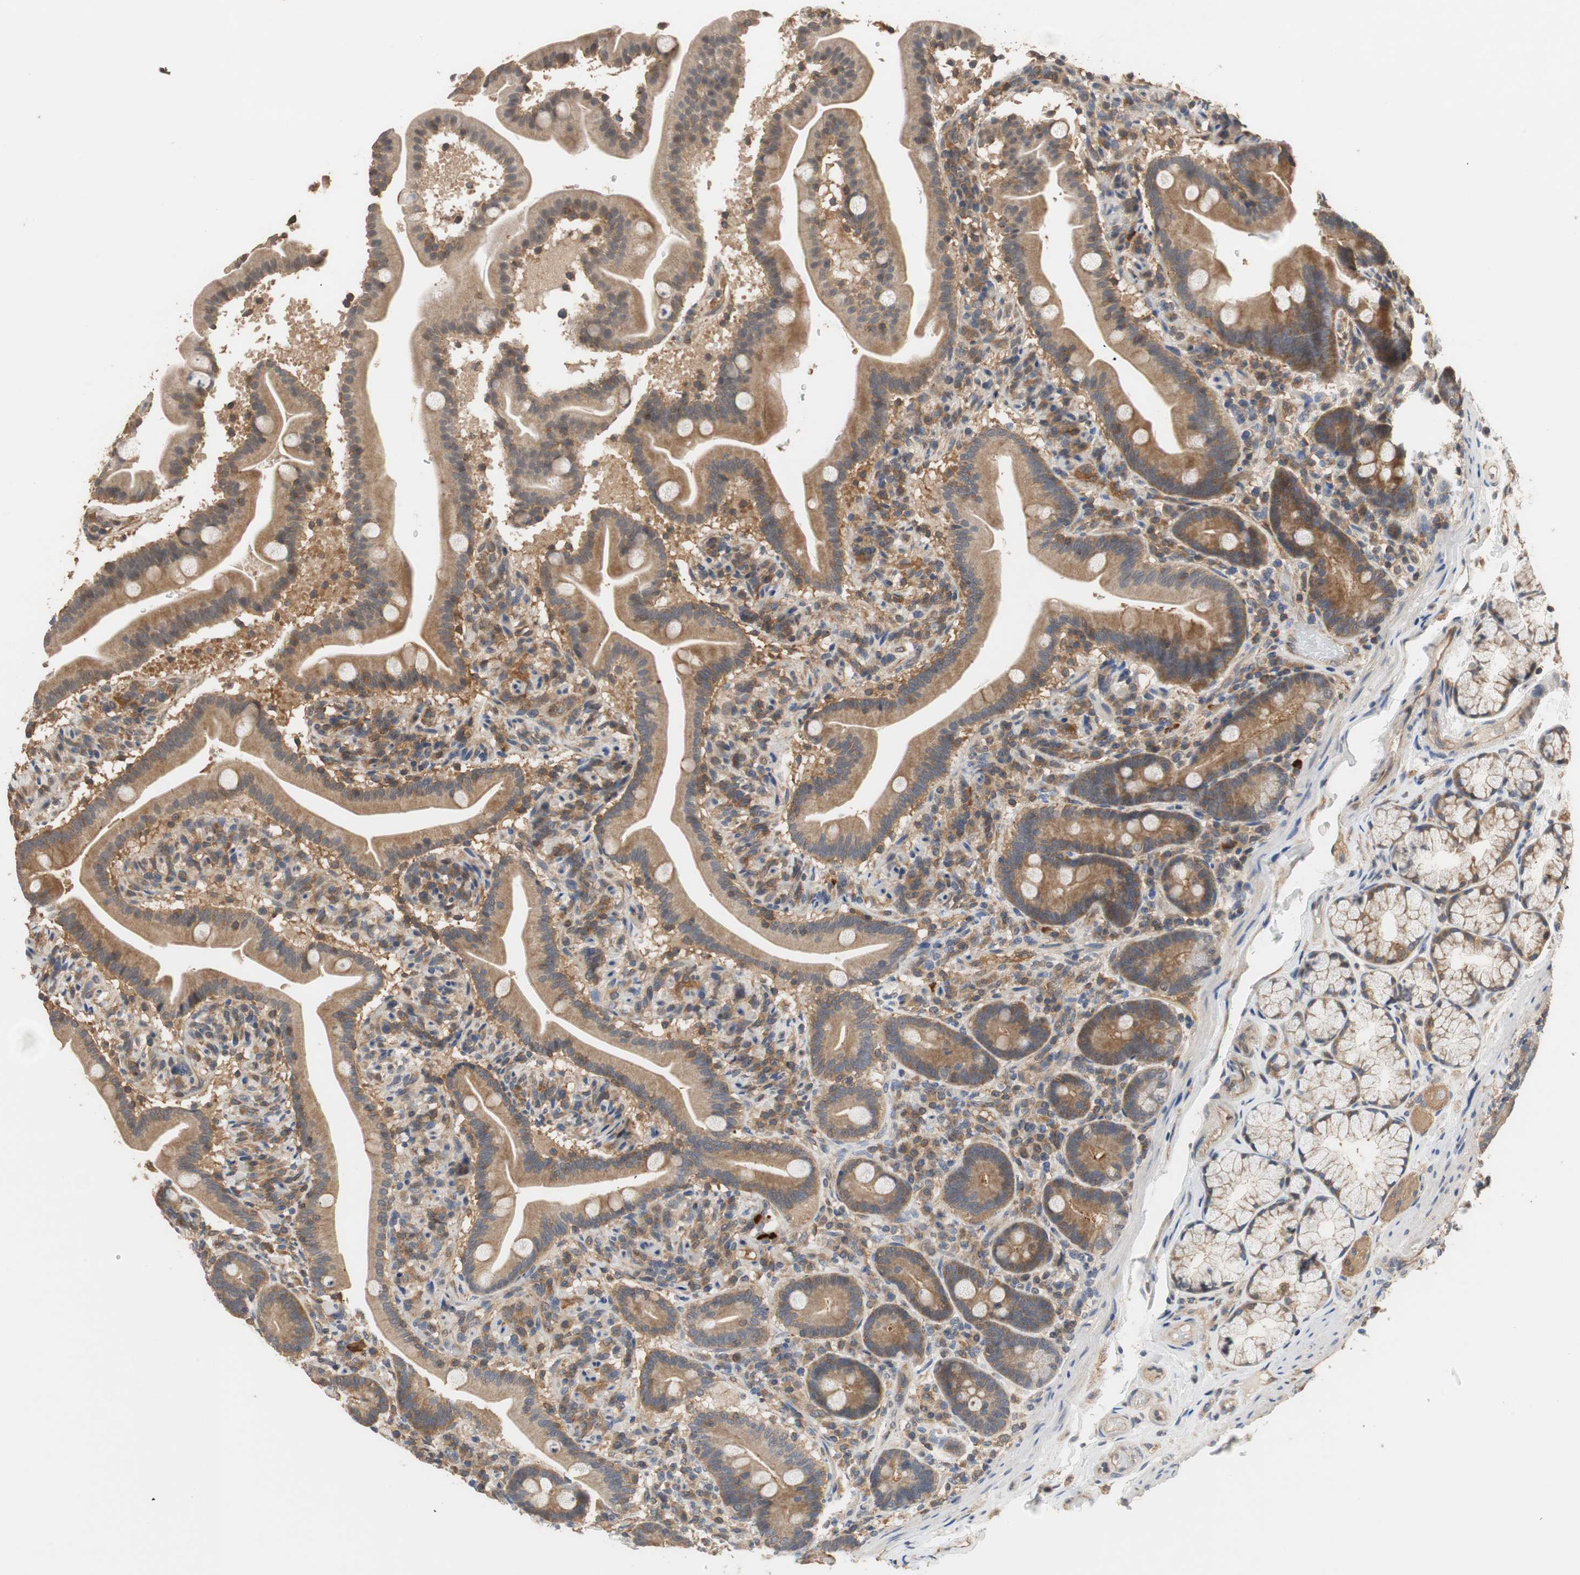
{"staining": {"intensity": "moderate", "quantity": ">75%", "location": "cytoplasmic/membranous"}, "tissue": "duodenum", "cell_type": "Glandular cells", "image_type": "normal", "snomed": [{"axis": "morphology", "description": "Normal tissue, NOS"}, {"axis": "topography", "description": "Duodenum"}], "caption": "DAB immunohistochemical staining of unremarkable duodenum reveals moderate cytoplasmic/membranous protein staining in approximately >75% of glandular cells. (Stains: DAB (3,3'-diaminobenzidine) in brown, nuclei in blue, Microscopy: brightfield microscopy at high magnification).", "gene": "MAP4K2", "patient": {"sex": "male", "age": 54}}